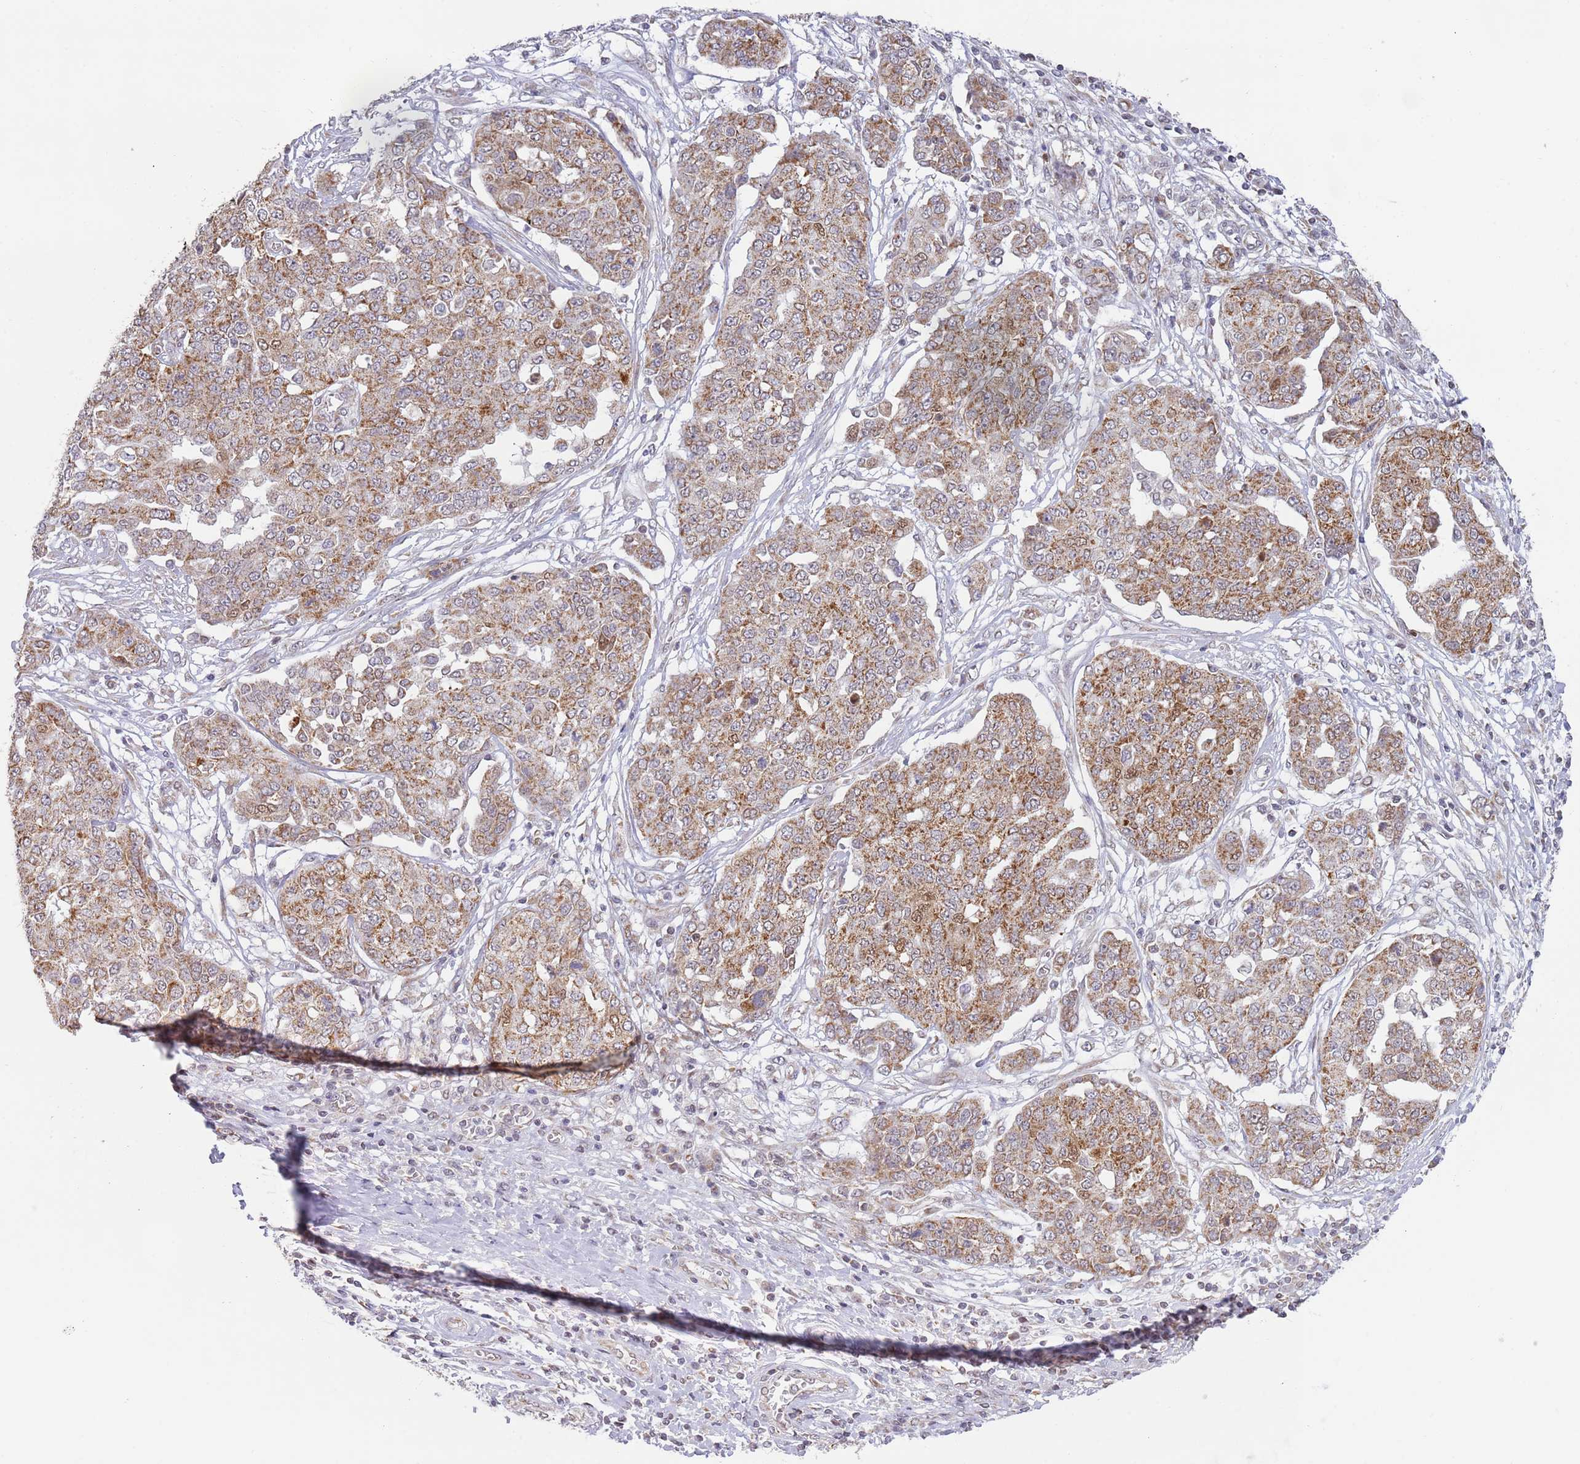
{"staining": {"intensity": "moderate", "quantity": ">75%", "location": "cytoplasmic/membranous"}, "tissue": "ovarian cancer", "cell_type": "Tumor cells", "image_type": "cancer", "snomed": [{"axis": "morphology", "description": "Cystadenocarcinoma, serous, NOS"}, {"axis": "topography", "description": "Soft tissue"}, {"axis": "topography", "description": "Ovary"}], "caption": "Protein staining by immunohistochemistry (IHC) exhibits moderate cytoplasmic/membranous expression in about >75% of tumor cells in ovarian serous cystadenocarcinoma.", "gene": "TIMM13", "patient": {"sex": "female", "age": 57}}